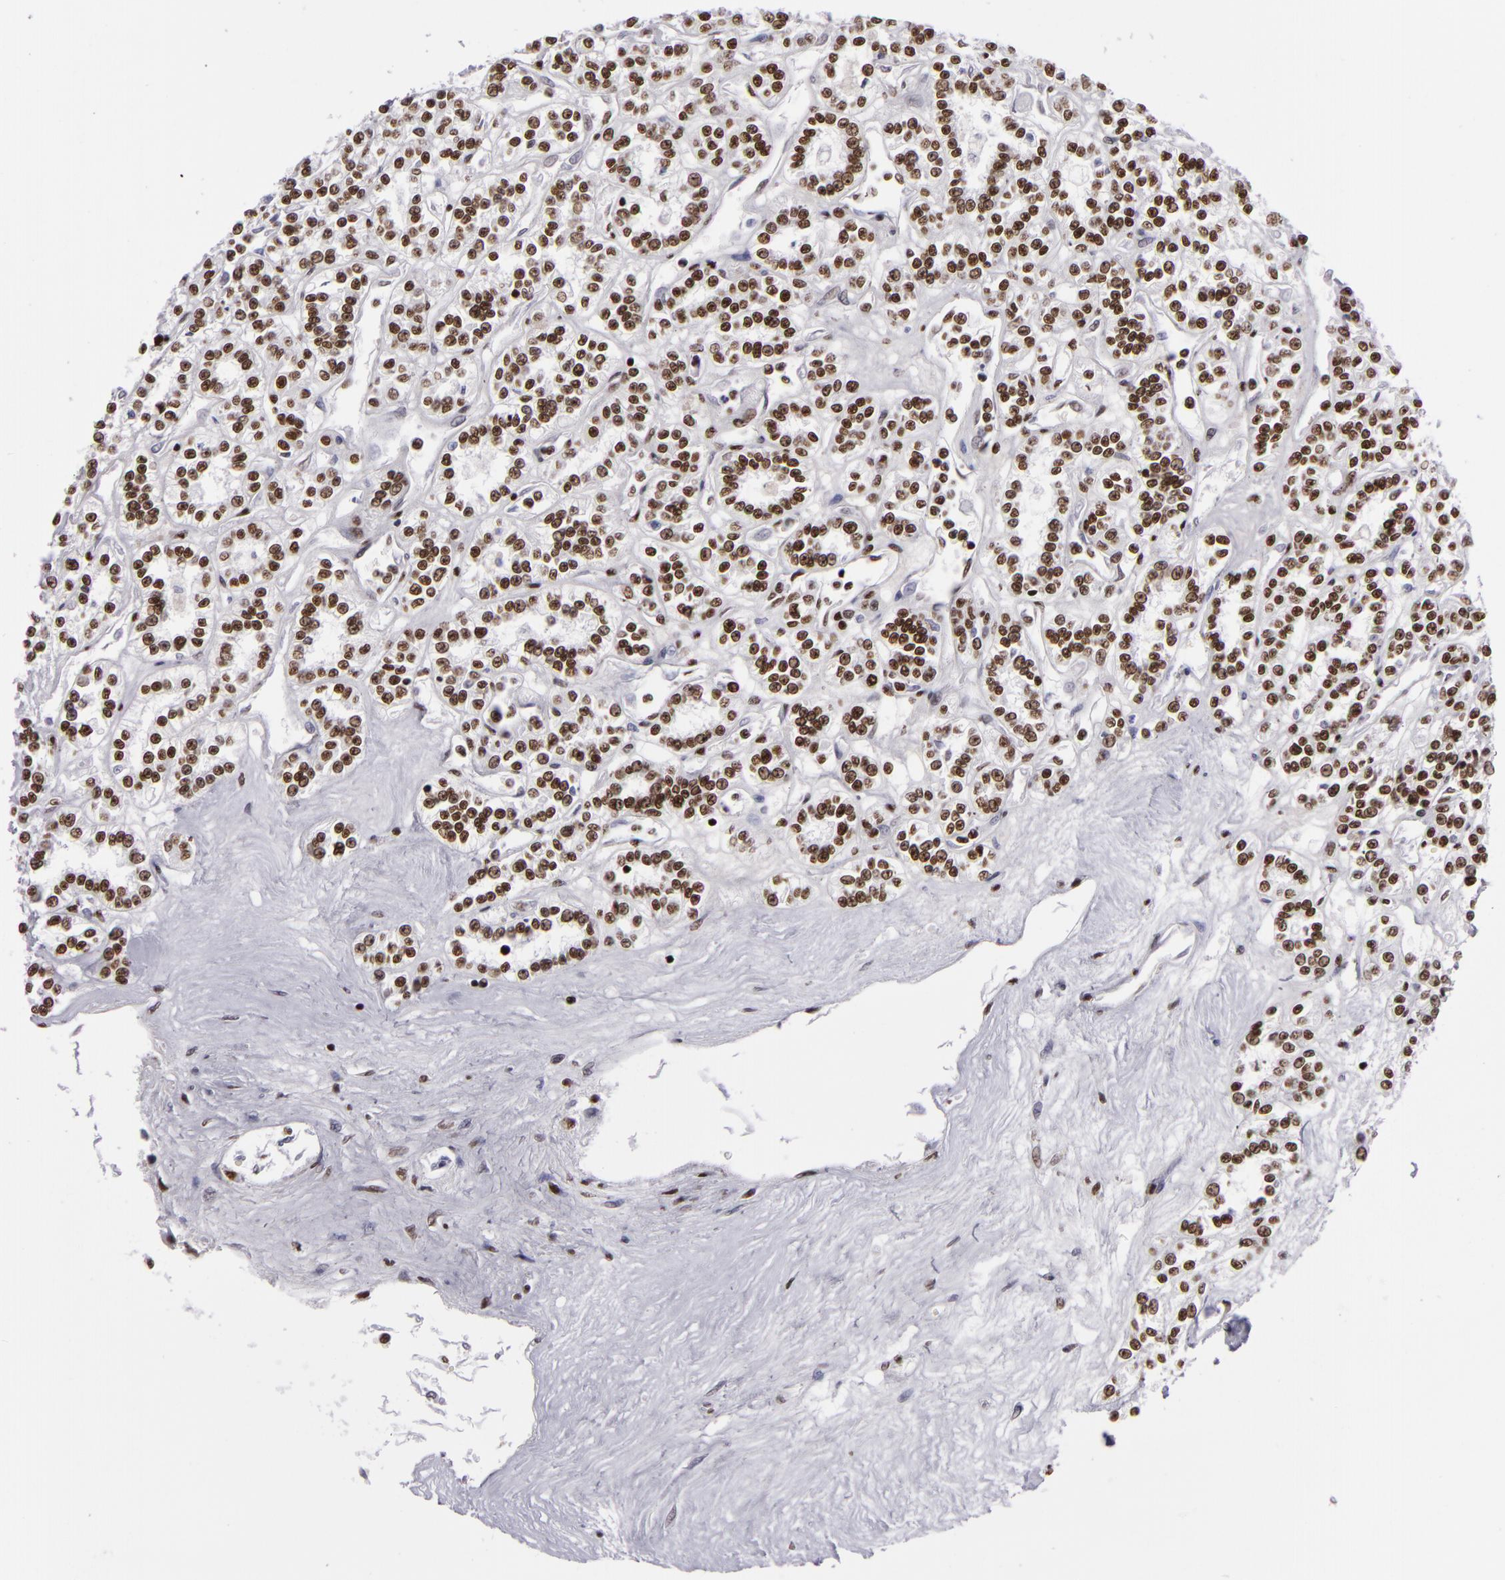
{"staining": {"intensity": "moderate", "quantity": ">75%", "location": "nuclear"}, "tissue": "renal cancer", "cell_type": "Tumor cells", "image_type": "cancer", "snomed": [{"axis": "morphology", "description": "Adenocarcinoma, NOS"}, {"axis": "topography", "description": "Kidney"}], "caption": "Brown immunohistochemical staining in renal cancer displays moderate nuclear expression in approximately >75% of tumor cells.", "gene": "SAFB", "patient": {"sex": "female", "age": 76}}